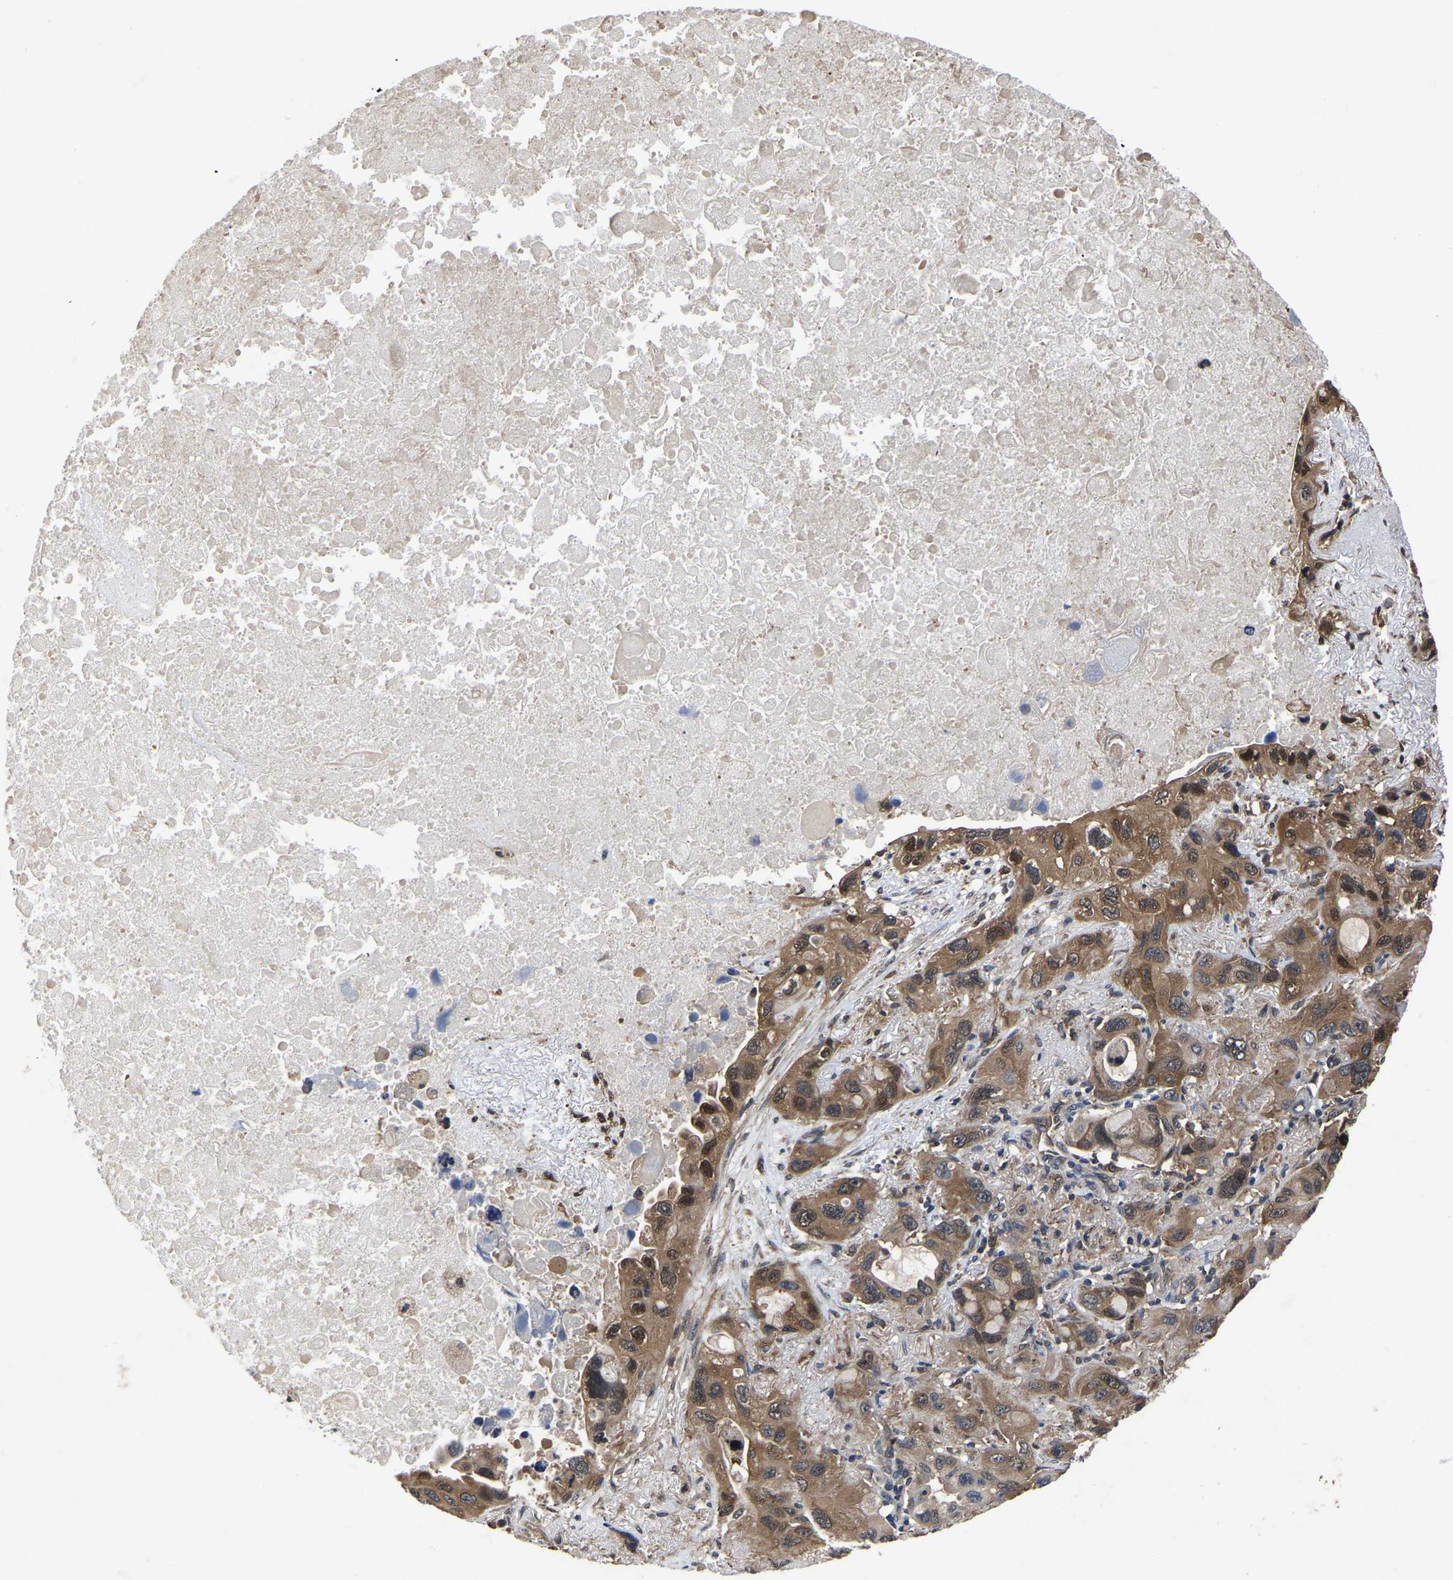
{"staining": {"intensity": "moderate", "quantity": ">75%", "location": "cytoplasmic/membranous"}, "tissue": "lung cancer", "cell_type": "Tumor cells", "image_type": "cancer", "snomed": [{"axis": "morphology", "description": "Squamous cell carcinoma, NOS"}, {"axis": "topography", "description": "Lung"}], "caption": "IHC of human lung squamous cell carcinoma displays medium levels of moderate cytoplasmic/membranous staining in about >75% of tumor cells.", "gene": "FGD5", "patient": {"sex": "female", "age": 73}}